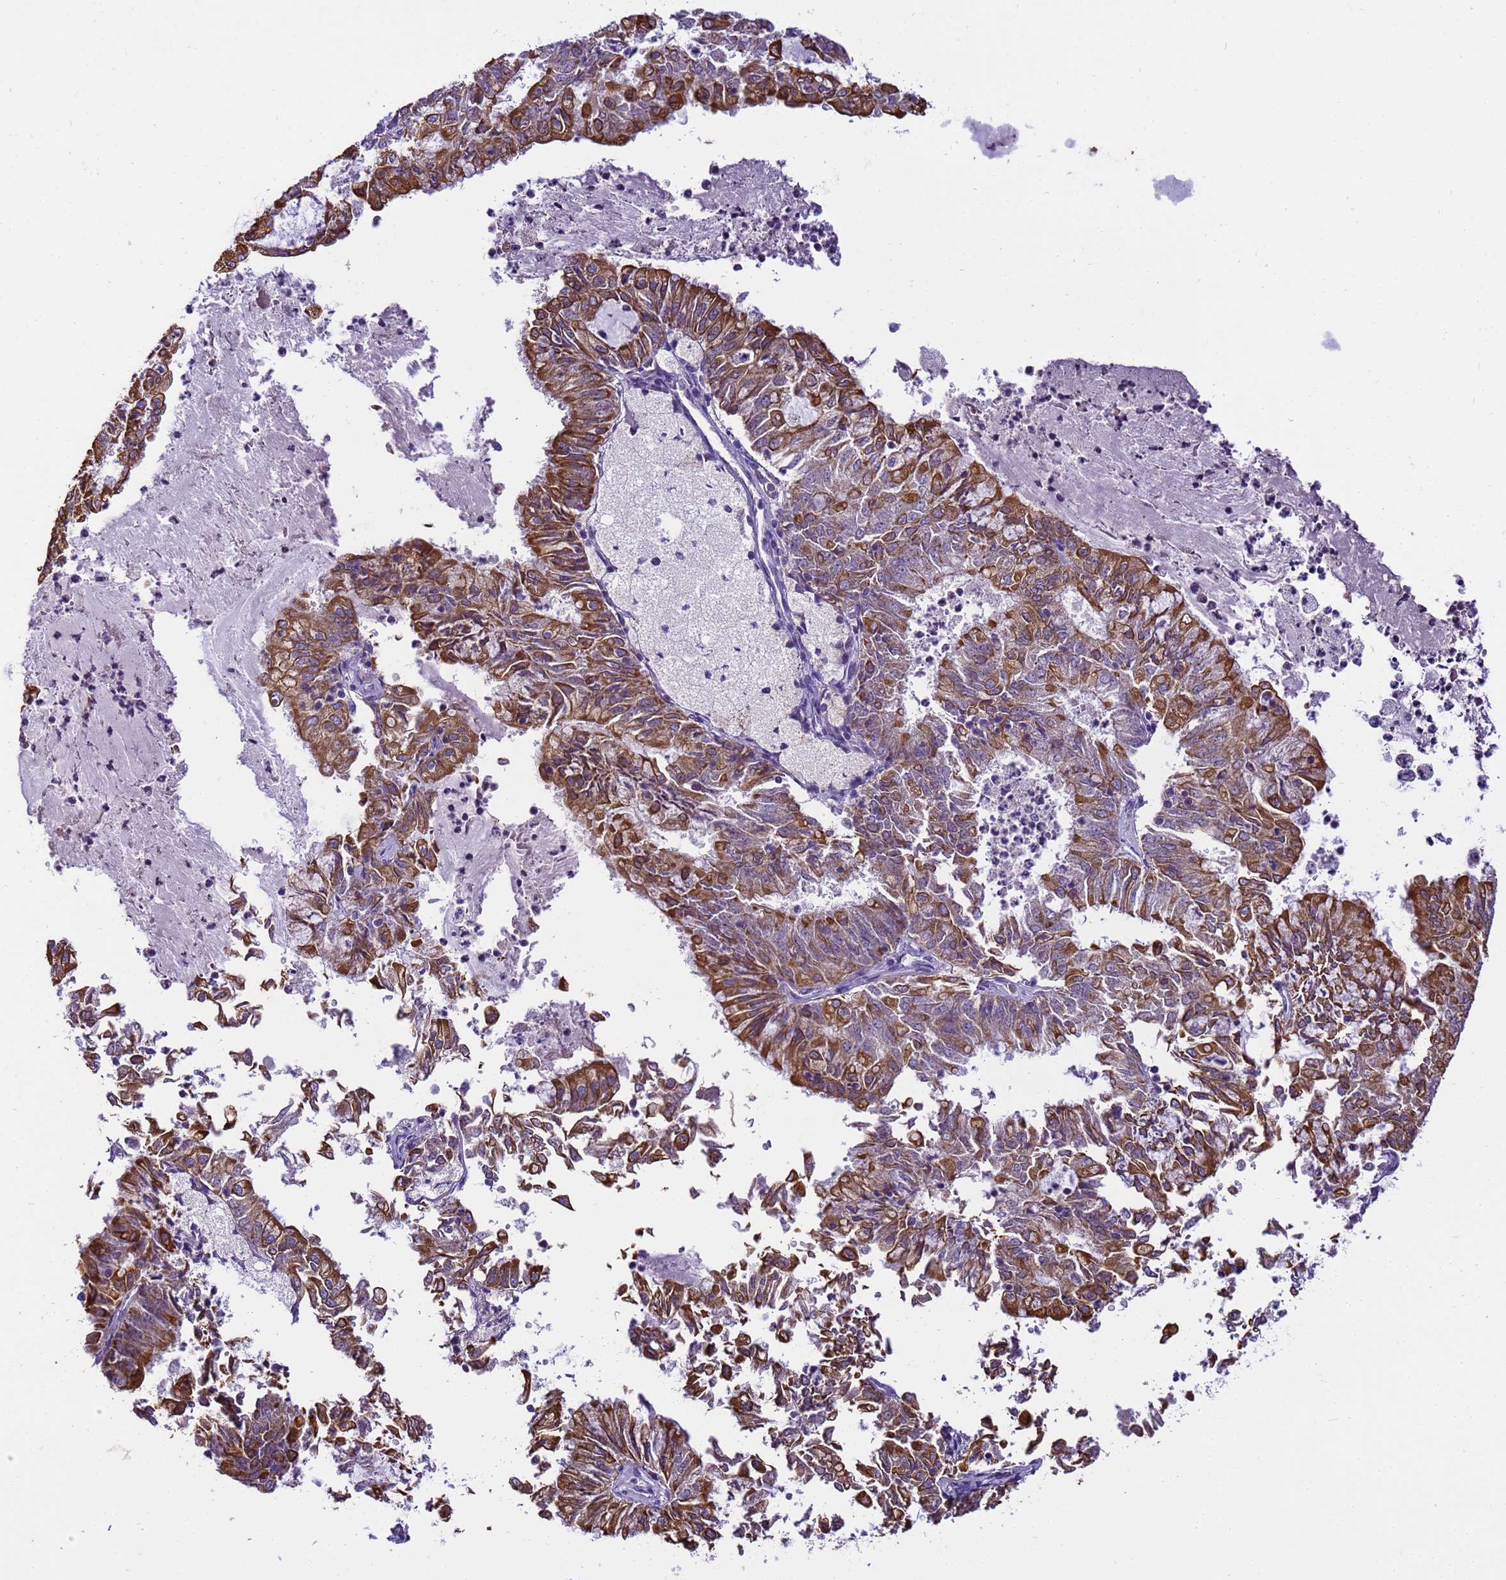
{"staining": {"intensity": "moderate", "quantity": "25%-75%", "location": "cytoplasmic/membranous"}, "tissue": "endometrial cancer", "cell_type": "Tumor cells", "image_type": "cancer", "snomed": [{"axis": "morphology", "description": "Adenocarcinoma, NOS"}, {"axis": "topography", "description": "Endometrium"}], "caption": "This photomicrograph exhibits IHC staining of endometrial adenocarcinoma, with medium moderate cytoplasmic/membranous expression in approximately 25%-75% of tumor cells.", "gene": "PIEZO2", "patient": {"sex": "female", "age": 57}}